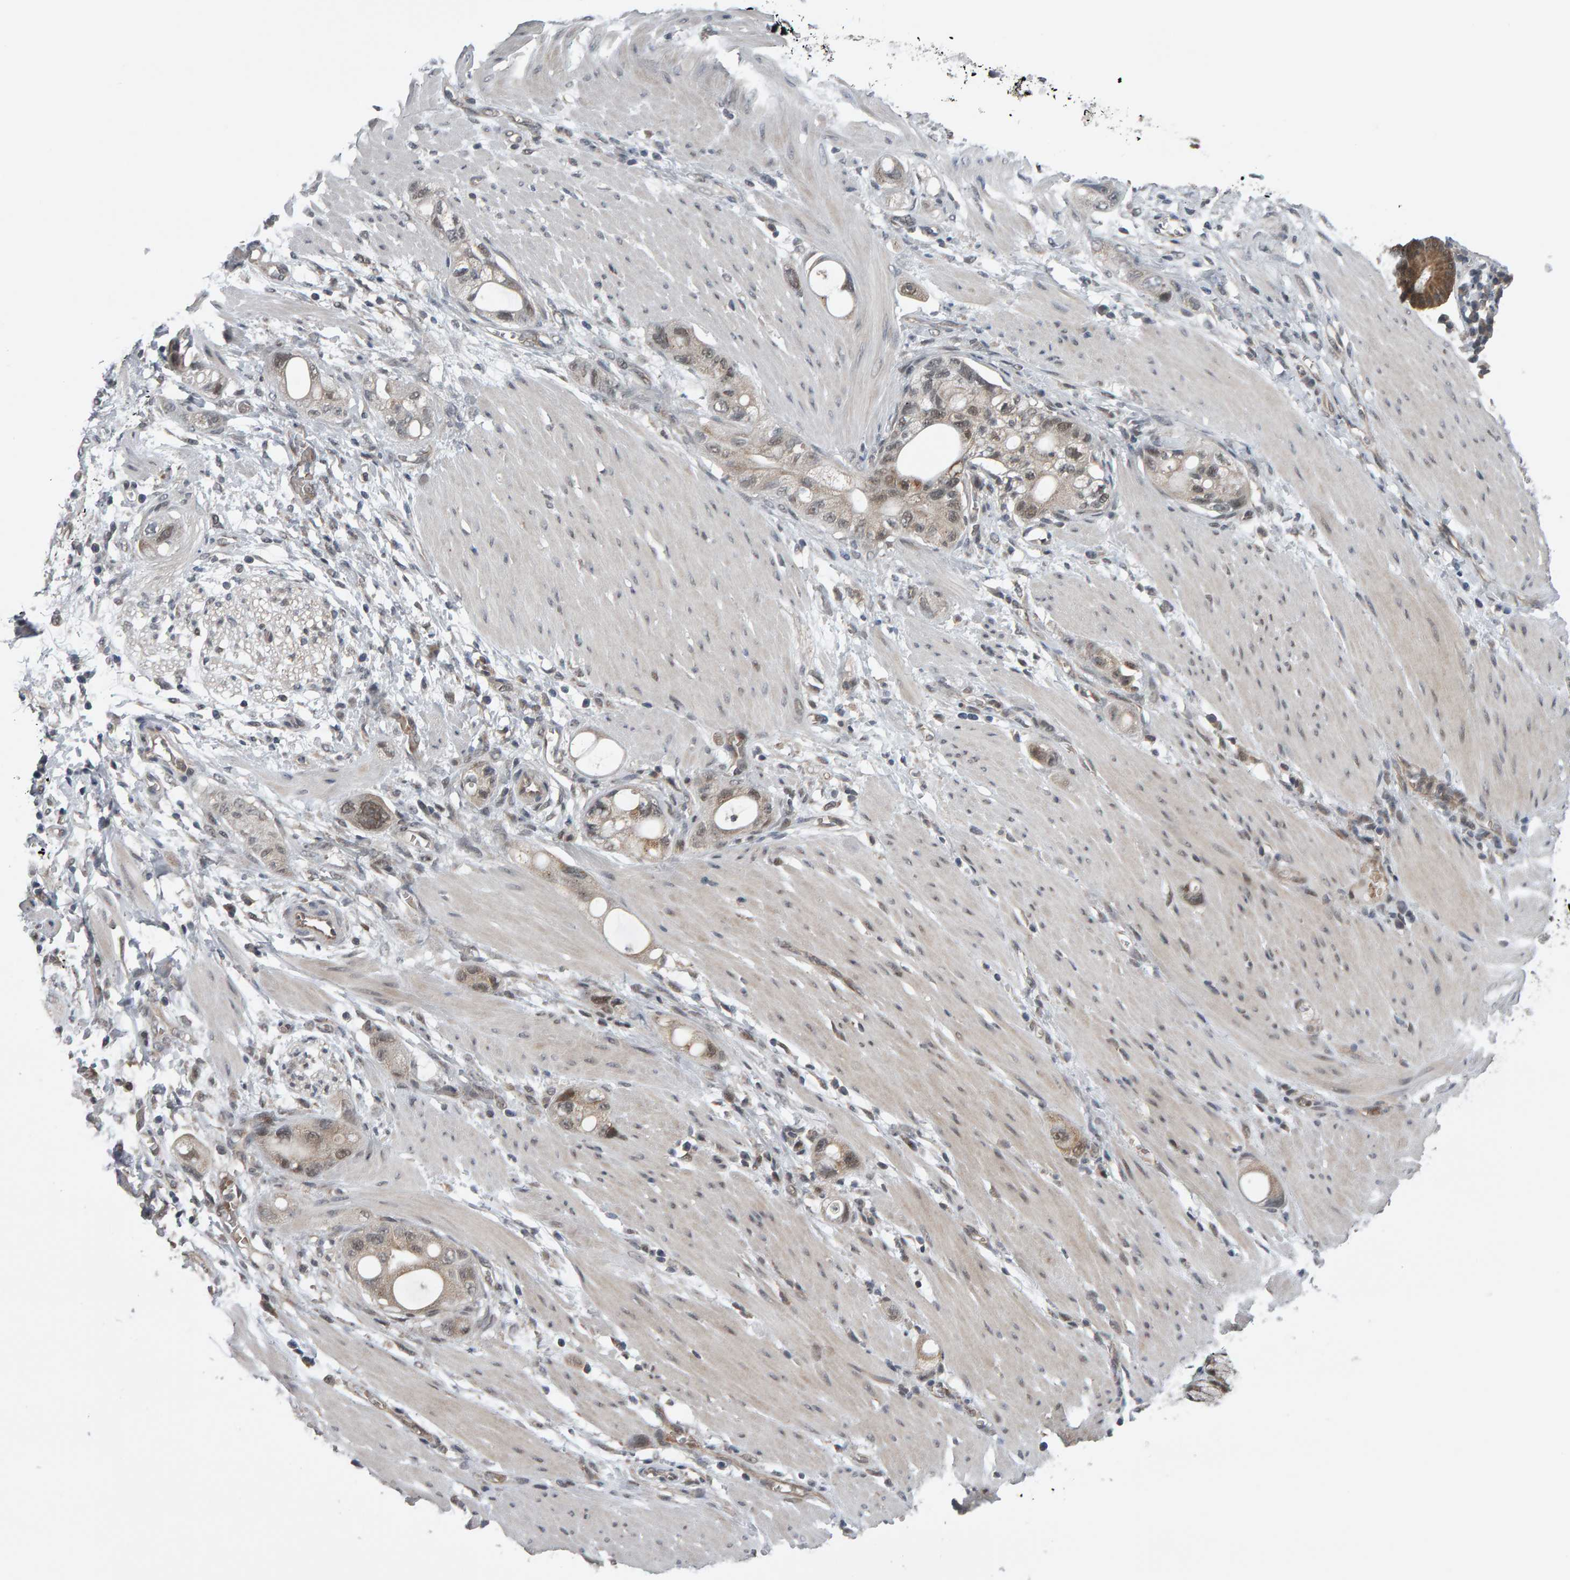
{"staining": {"intensity": "weak", "quantity": "25%-75%", "location": "cytoplasmic/membranous"}, "tissue": "stomach cancer", "cell_type": "Tumor cells", "image_type": "cancer", "snomed": [{"axis": "morphology", "description": "Adenocarcinoma, NOS"}, {"axis": "topography", "description": "Stomach"}, {"axis": "topography", "description": "Stomach, lower"}], "caption": "High-power microscopy captured an immunohistochemistry image of stomach adenocarcinoma, revealing weak cytoplasmic/membranous positivity in approximately 25%-75% of tumor cells.", "gene": "COASY", "patient": {"sex": "female", "age": 48}}